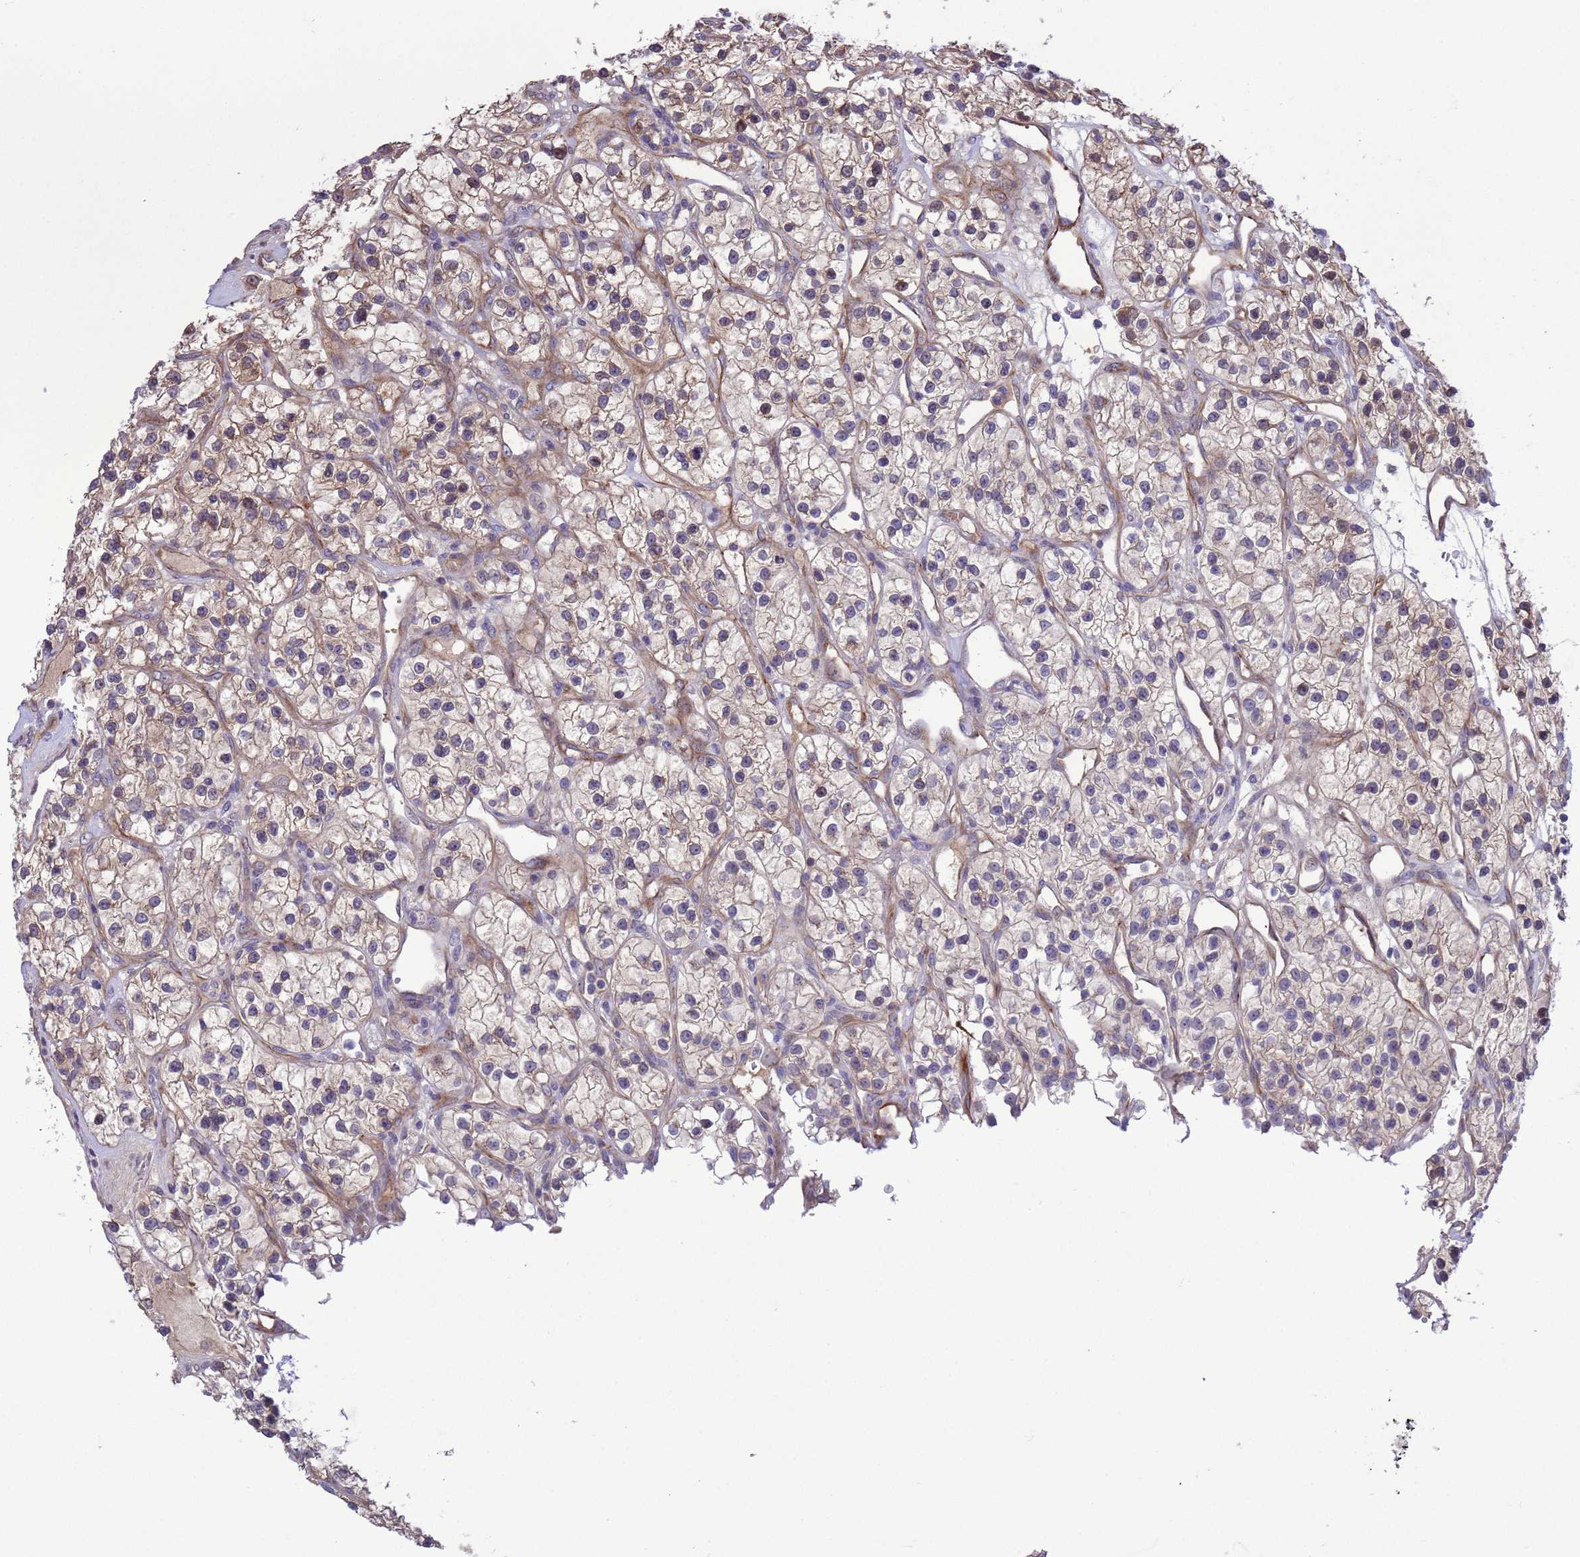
{"staining": {"intensity": "weak", "quantity": "25%-75%", "location": "cytoplasmic/membranous"}, "tissue": "renal cancer", "cell_type": "Tumor cells", "image_type": "cancer", "snomed": [{"axis": "morphology", "description": "Adenocarcinoma, NOS"}, {"axis": "topography", "description": "Kidney"}], "caption": "Weak cytoplasmic/membranous staining is appreciated in about 25%-75% of tumor cells in adenocarcinoma (renal).", "gene": "GJA10", "patient": {"sex": "female", "age": 57}}